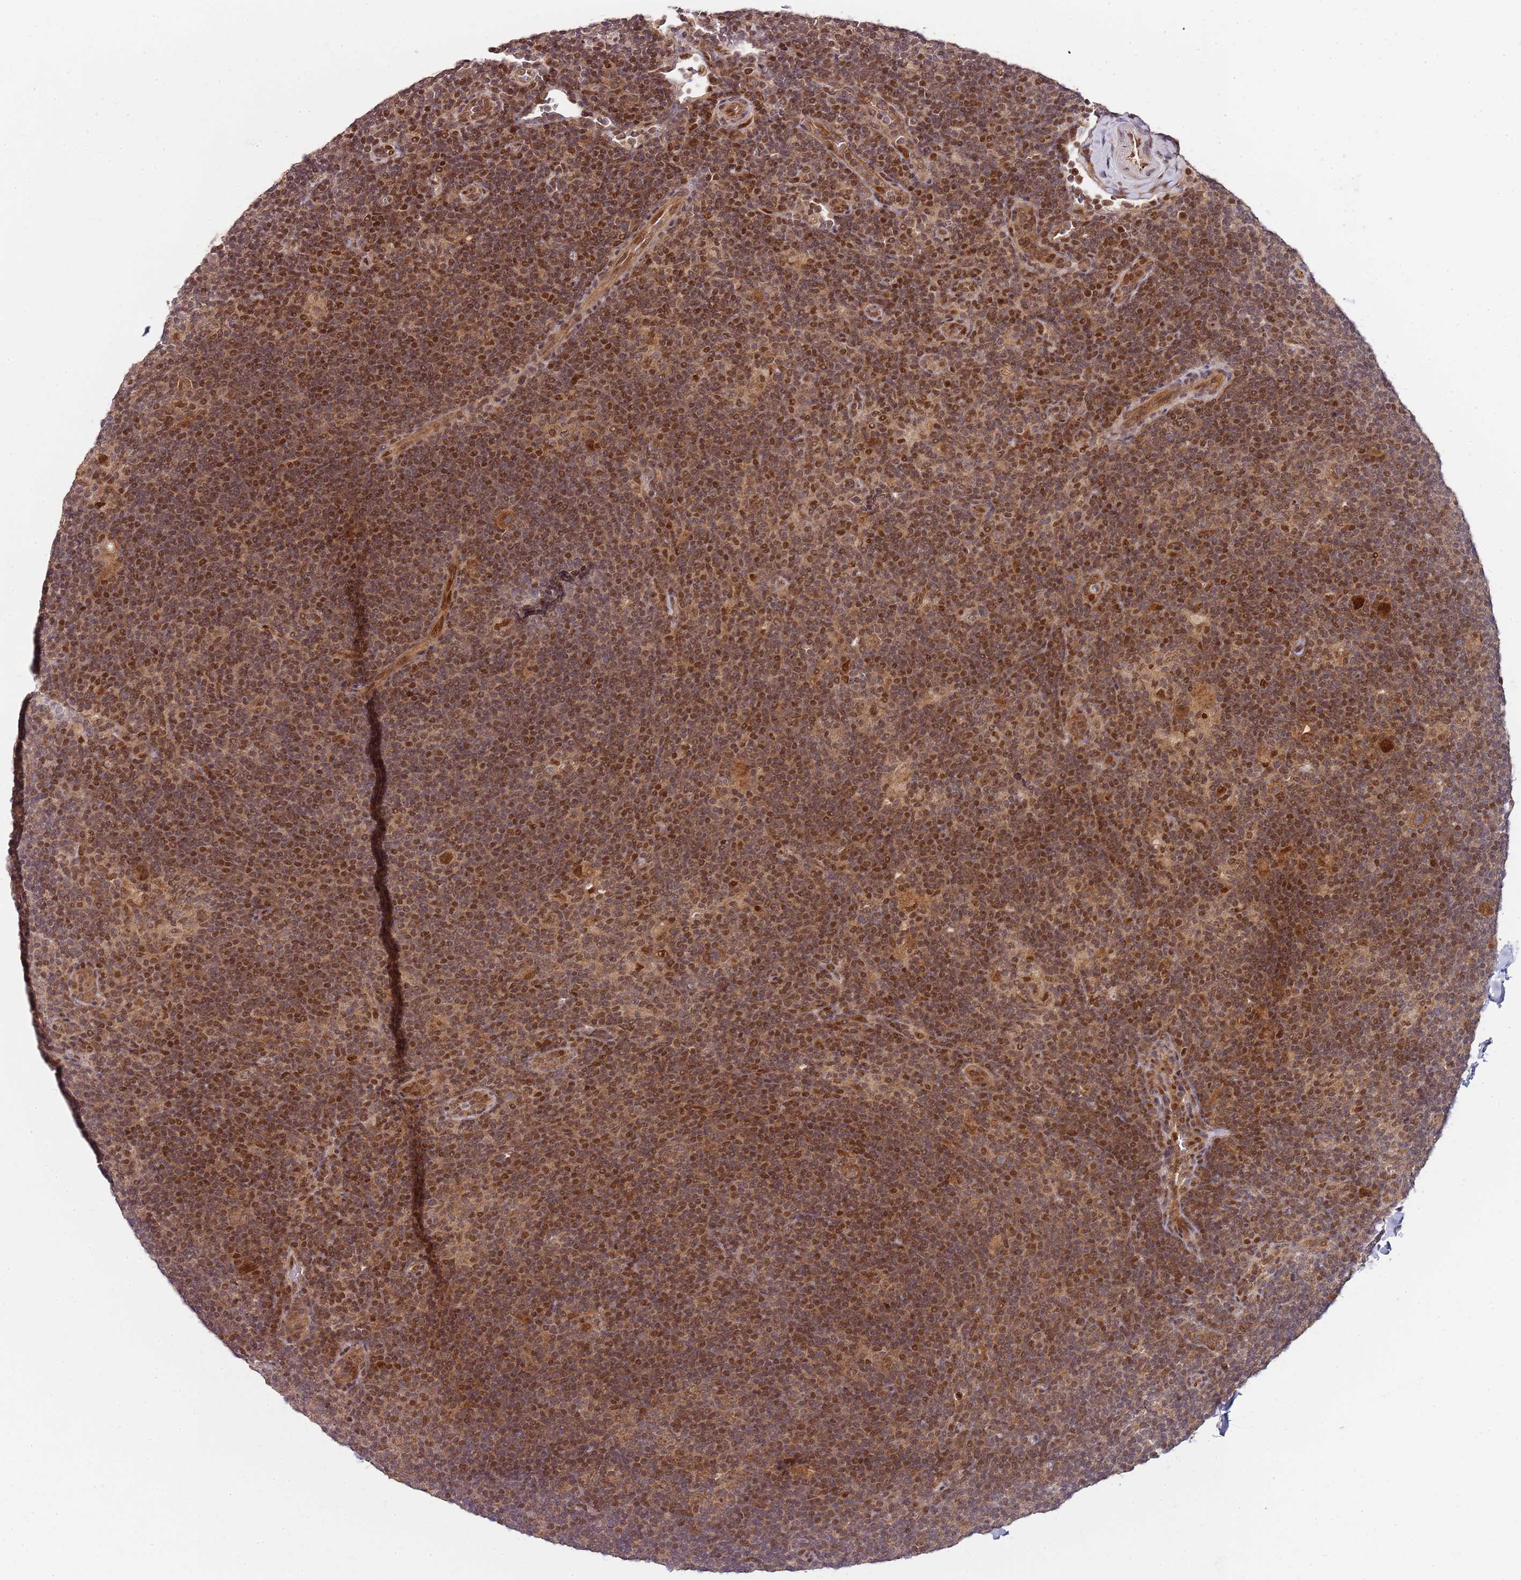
{"staining": {"intensity": "moderate", "quantity": ">75%", "location": "cytoplasmic/membranous,nuclear"}, "tissue": "lymphoma", "cell_type": "Tumor cells", "image_type": "cancer", "snomed": [{"axis": "morphology", "description": "Hodgkin's disease, NOS"}, {"axis": "topography", "description": "Lymph node"}], "caption": "Tumor cells show moderate cytoplasmic/membranous and nuclear positivity in about >75% of cells in Hodgkin's disease.", "gene": "EDC3", "patient": {"sex": "female", "age": 57}}